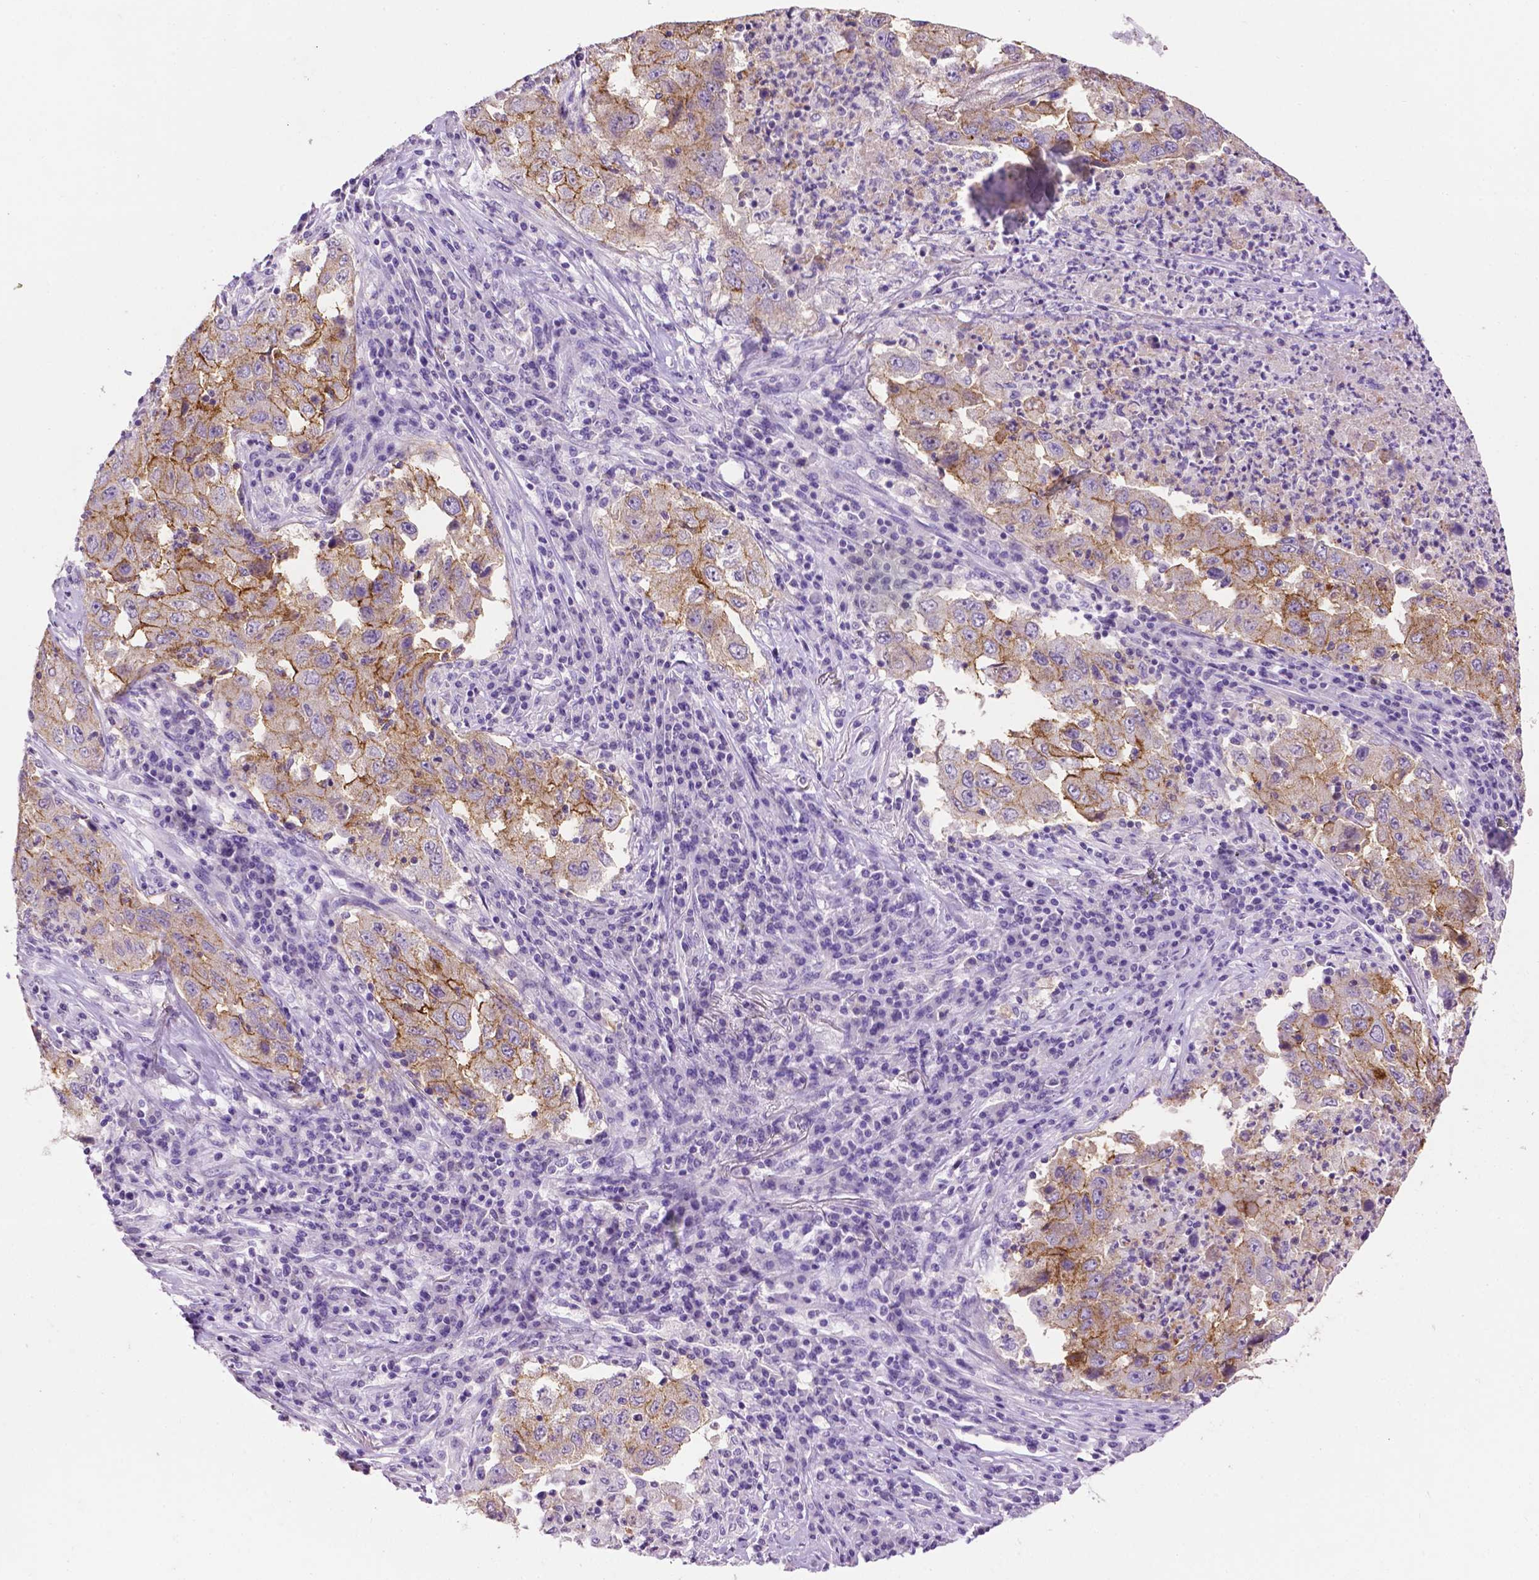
{"staining": {"intensity": "moderate", "quantity": "25%-75%", "location": "cytoplasmic/membranous"}, "tissue": "lung cancer", "cell_type": "Tumor cells", "image_type": "cancer", "snomed": [{"axis": "morphology", "description": "Adenocarcinoma, NOS"}, {"axis": "topography", "description": "Lung"}], "caption": "About 25%-75% of tumor cells in lung cancer (adenocarcinoma) demonstrate moderate cytoplasmic/membranous protein staining as visualized by brown immunohistochemical staining.", "gene": "TACSTD2", "patient": {"sex": "male", "age": 73}}